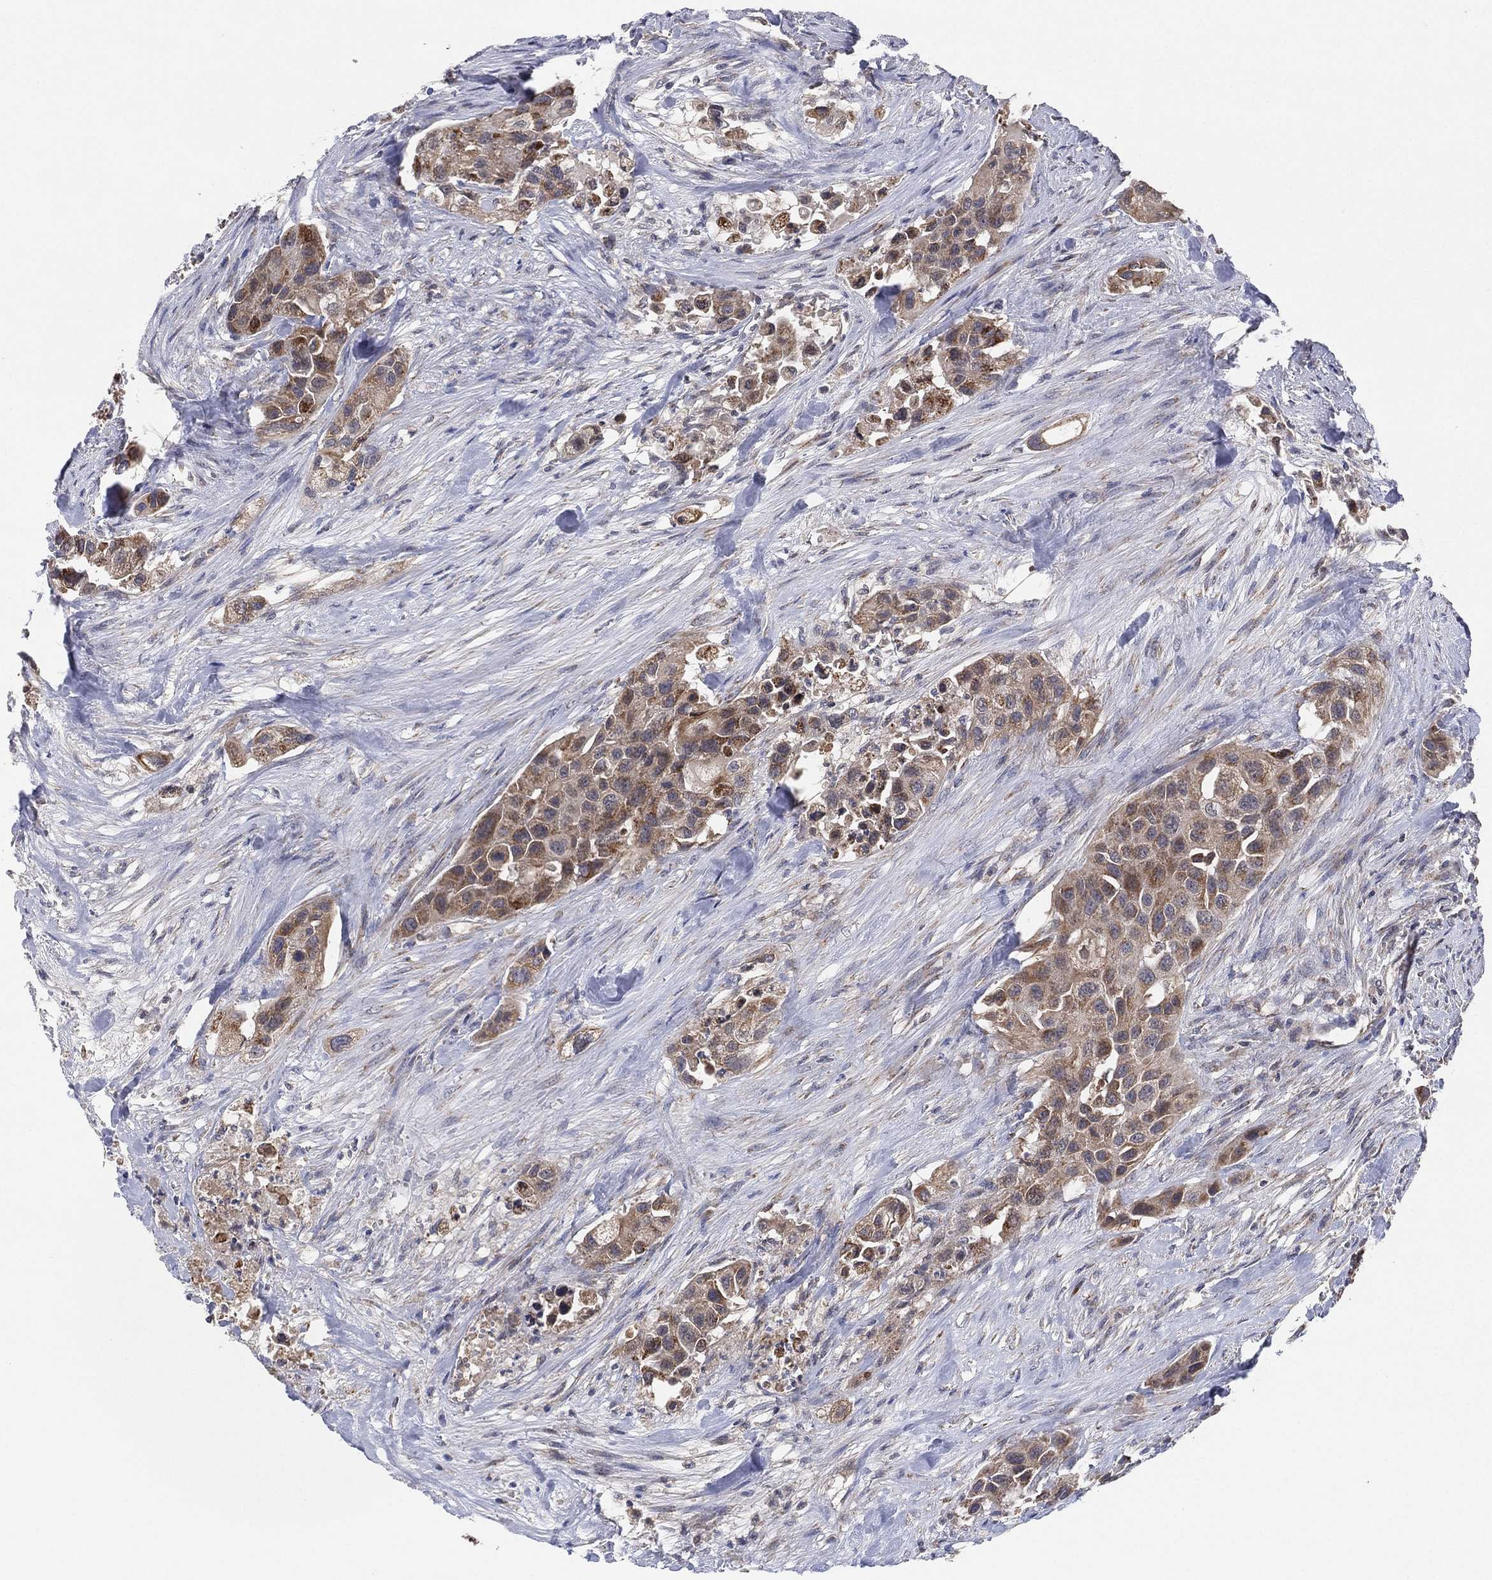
{"staining": {"intensity": "weak", "quantity": ">75%", "location": "cytoplasmic/membranous"}, "tissue": "urothelial cancer", "cell_type": "Tumor cells", "image_type": "cancer", "snomed": [{"axis": "morphology", "description": "Urothelial carcinoma, High grade"}, {"axis": "topography", "description": "Urinary bladder"}], "caption": "Protein positivity by IHC displays weak cytoplasmic/membranous staining in about >75% of tumor cells in urothelial cancer.", "gene": "PSMG4", "patient": {"sex": "female", "age": 73}}